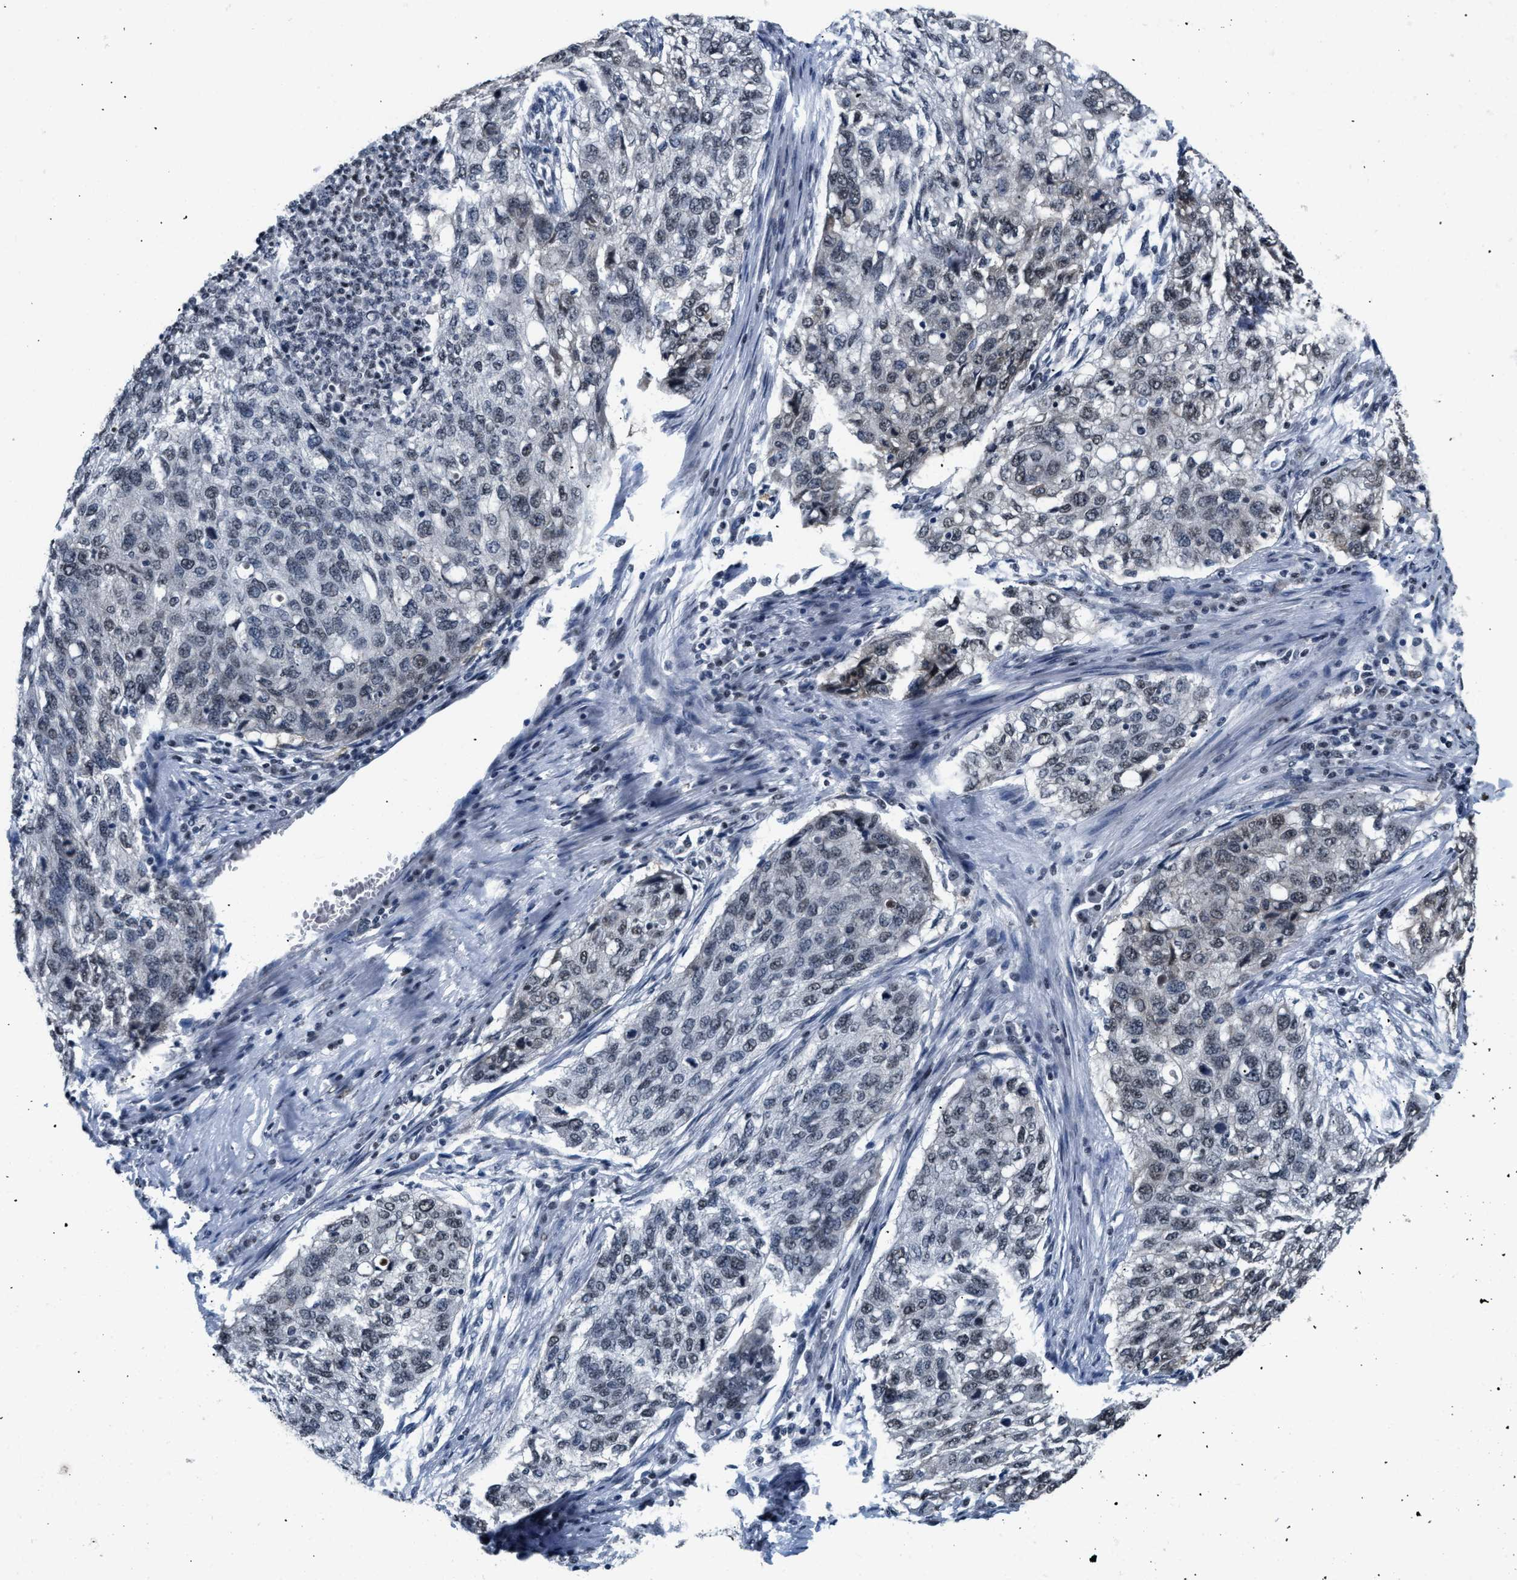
{"staining": {"intensity": "weak", "quantity": "<25%", "location": "nuclear"}, "tissue": "lung cancer", "cell_type": "Tumor cells", "image_type": "cancer", "snomed": [{"axis": "morphology", "description": "Squamous cell carcinoma, NOS"}, {"axis": "topography", "description": "Lung"}], "caption": "Micrograph shows no significant protein positivity in tumor cells of lung cancer (squamous cell carcinoma).", "gene": "RAF1", "patient": {"sex": "female", "age": 63}}